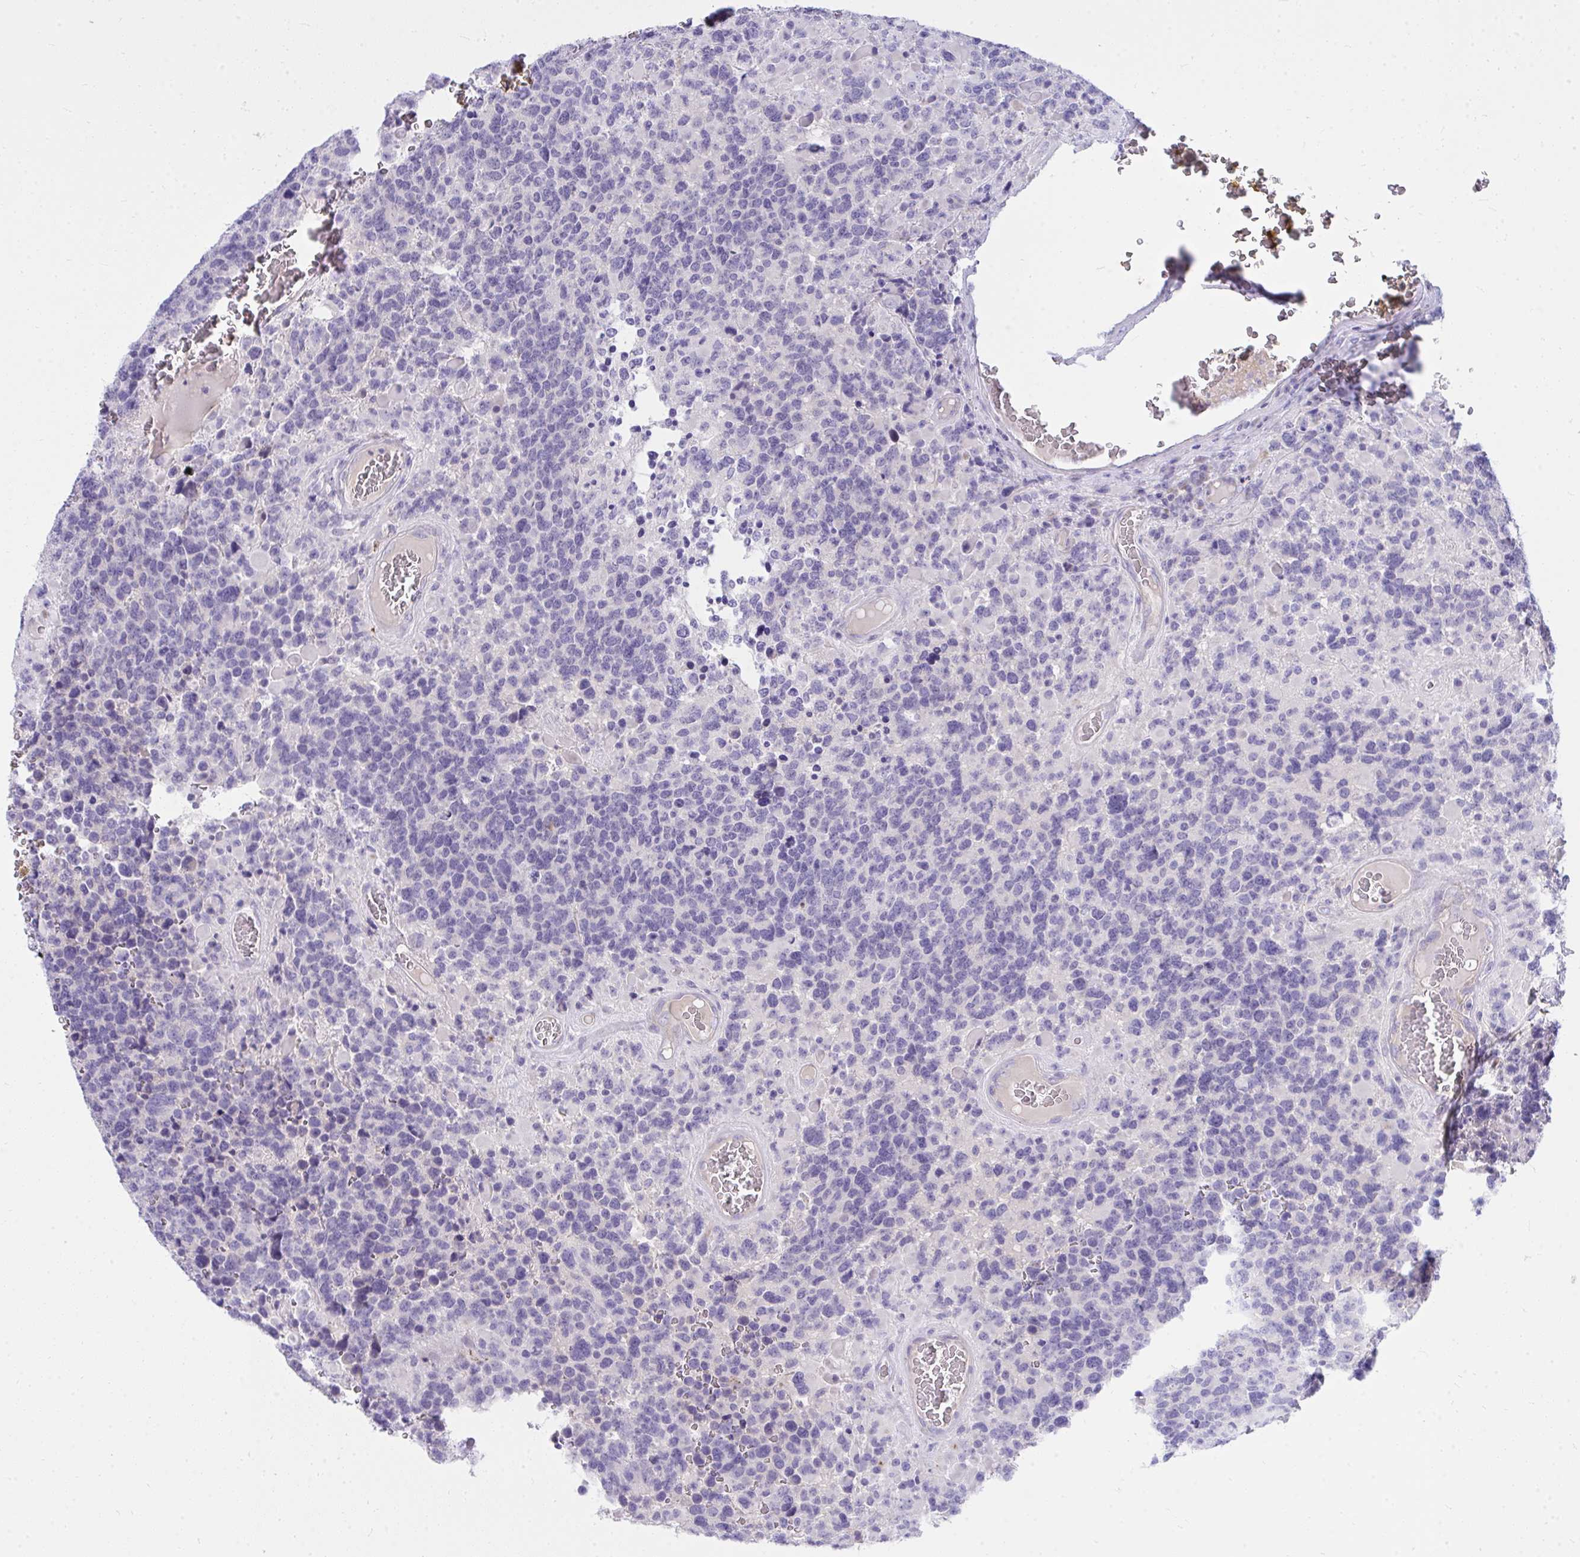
{"staining": {"intensity": "negative", "quantity": "none", "location": "none"}, "tissue": "glioma", "cell_type": "Tumor cells", "image_type": "cancer", "snomed": [{"axis": "morphology", "description": "Glioma, malignant, High grade"}, {"axis": "topography", "description": "Brain"}], "caption": "This is an immunohistochemistry histopathology image of malignant glioma (high-grade). There is no staining in tumor cells.", "gene": "LRRC36", "patient": {"sex": "female", "age": 40}}